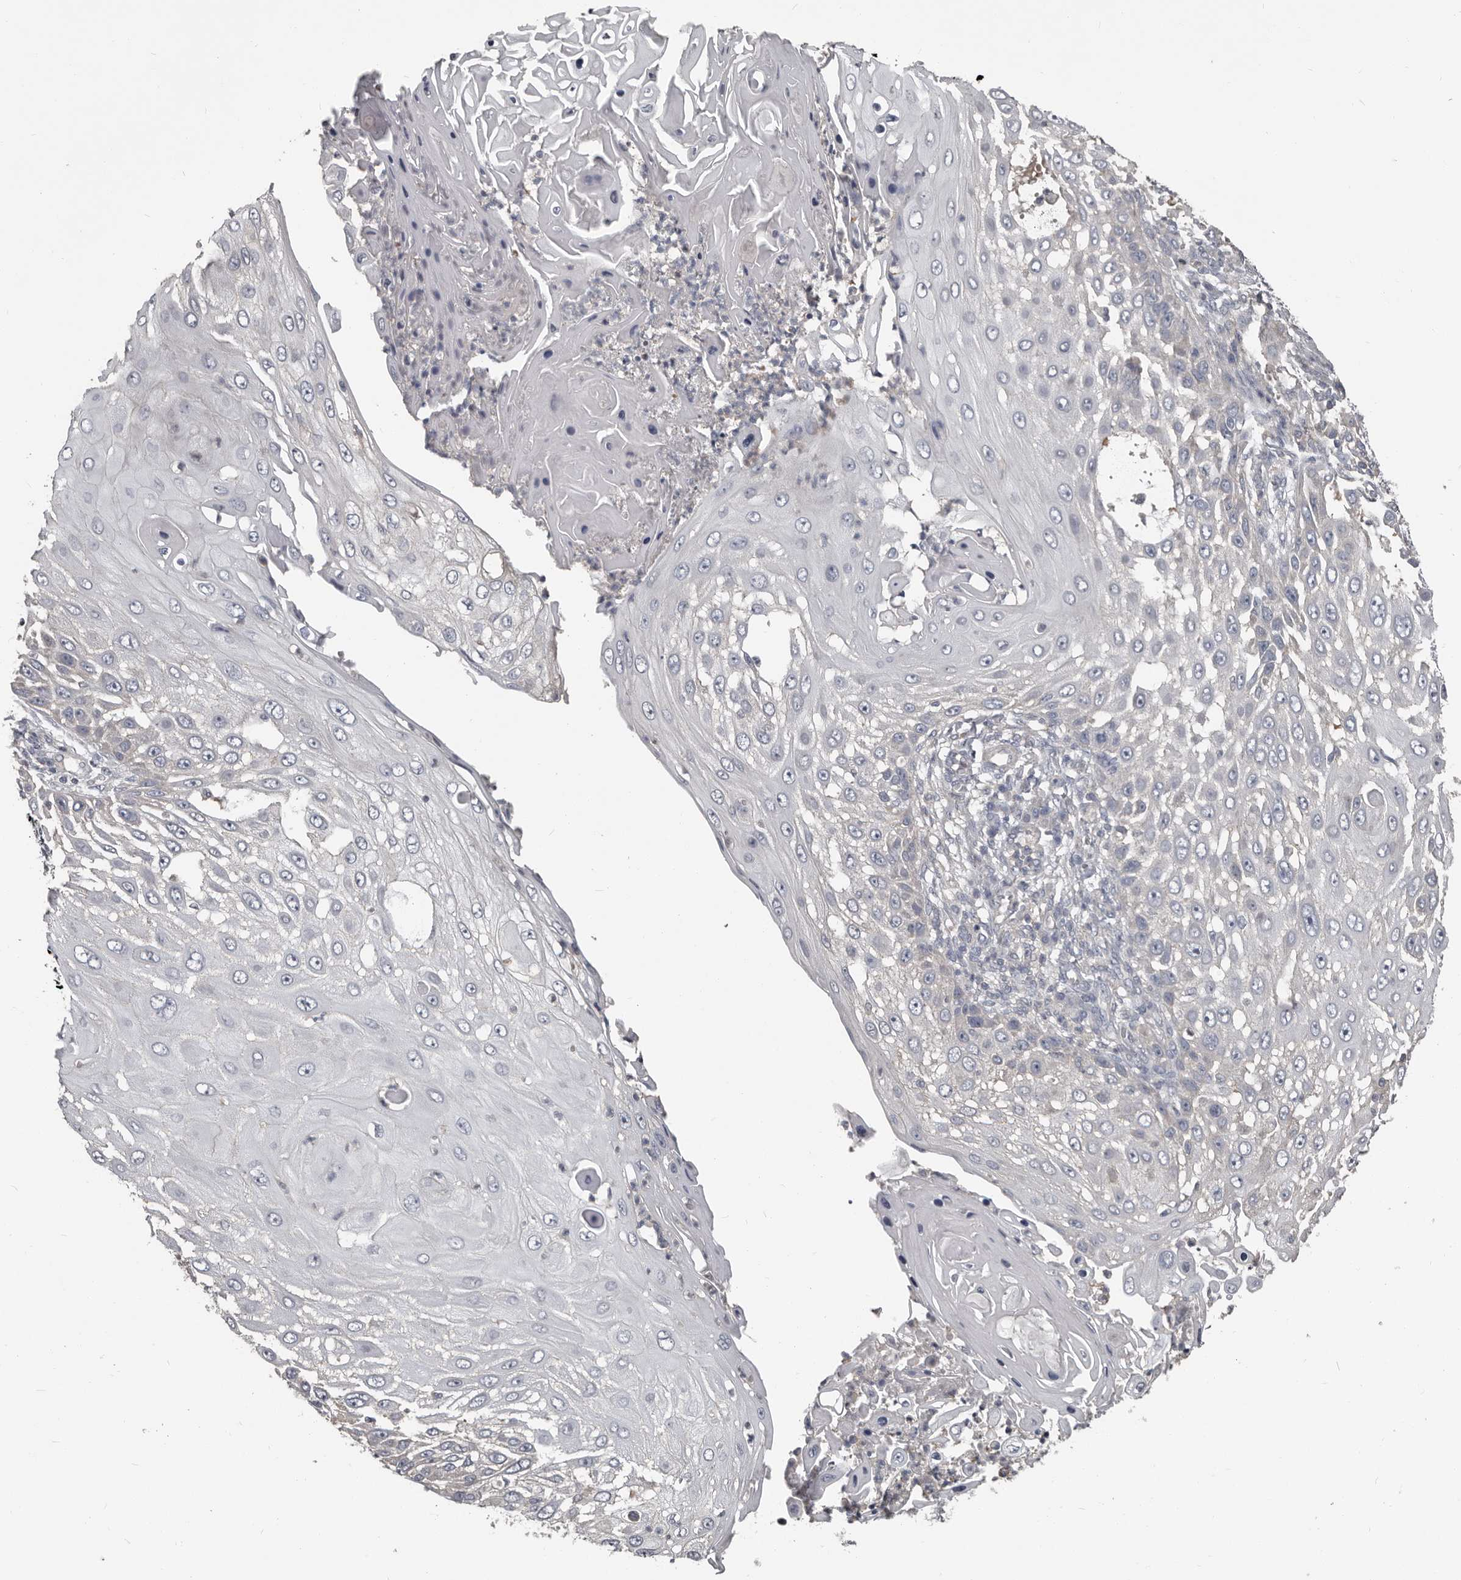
{"staining": {"intensity": "negative", "quantity": "none", "location": "none"}, "tissue": "skin cancer", "cell_type": "Tumor cells", "image_type": "cancer", "snomed": [{"axis": "morphology", "description": "Squamous cell carcinoma, NOS"}, {"axis": "topography", "description": "Skin"}], "caption": "Immunohistochemistry image of neoplastic tissue: human skin squamous cell carcinoma stained with DAB (3,3'-diaminobenzidine) shows no significant protein positivity in tumor cells.", "gene": "CA6", "patient": {"sex": "female", "age": 44}}